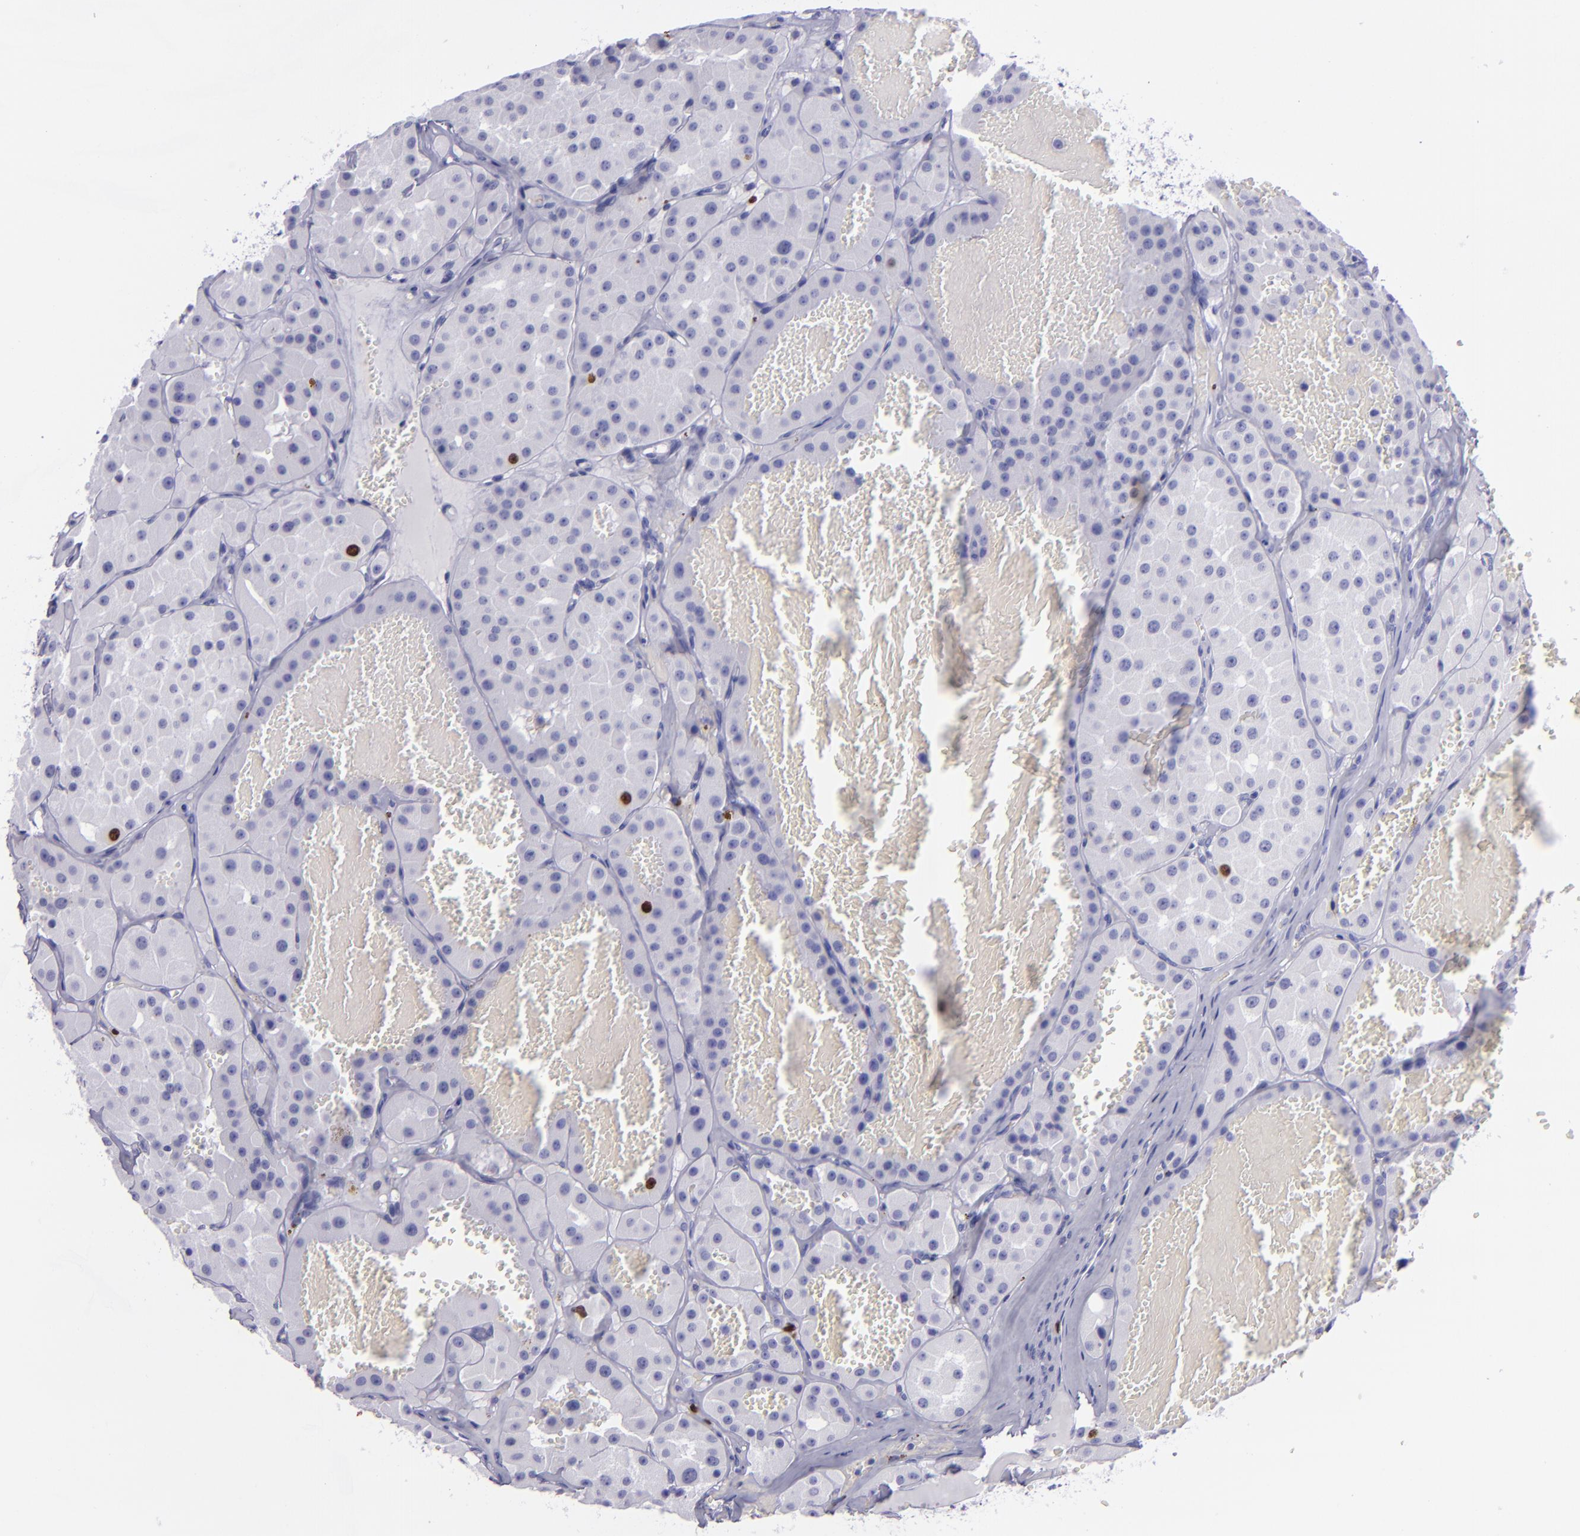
{"staining": {"intensity": "strong", "quantity": "<25%", "location": "nuclear"}, "tissue": "renal cancer", "cell_type": "Tumor cells", "image_type": "cancer", "snomed": [{"axis": "morphology", "description": "Adenocarcinoma, uncertain malignant potential"}, {"axis": "topography", "description": "Kidney"}], "caption": "Immunohistochemical staining of human renal cancer (adenocarcinoma,  uncertain malignant potential) reveals strong nuclear protein expression in about <25% of tumor cells. Using DAB (brown) and hematoxylin (blue) stains, captured at high magnification using brightfield microscopy.", "gene": "TOP2A", "patient": {"sex": "male", "age": 63}}